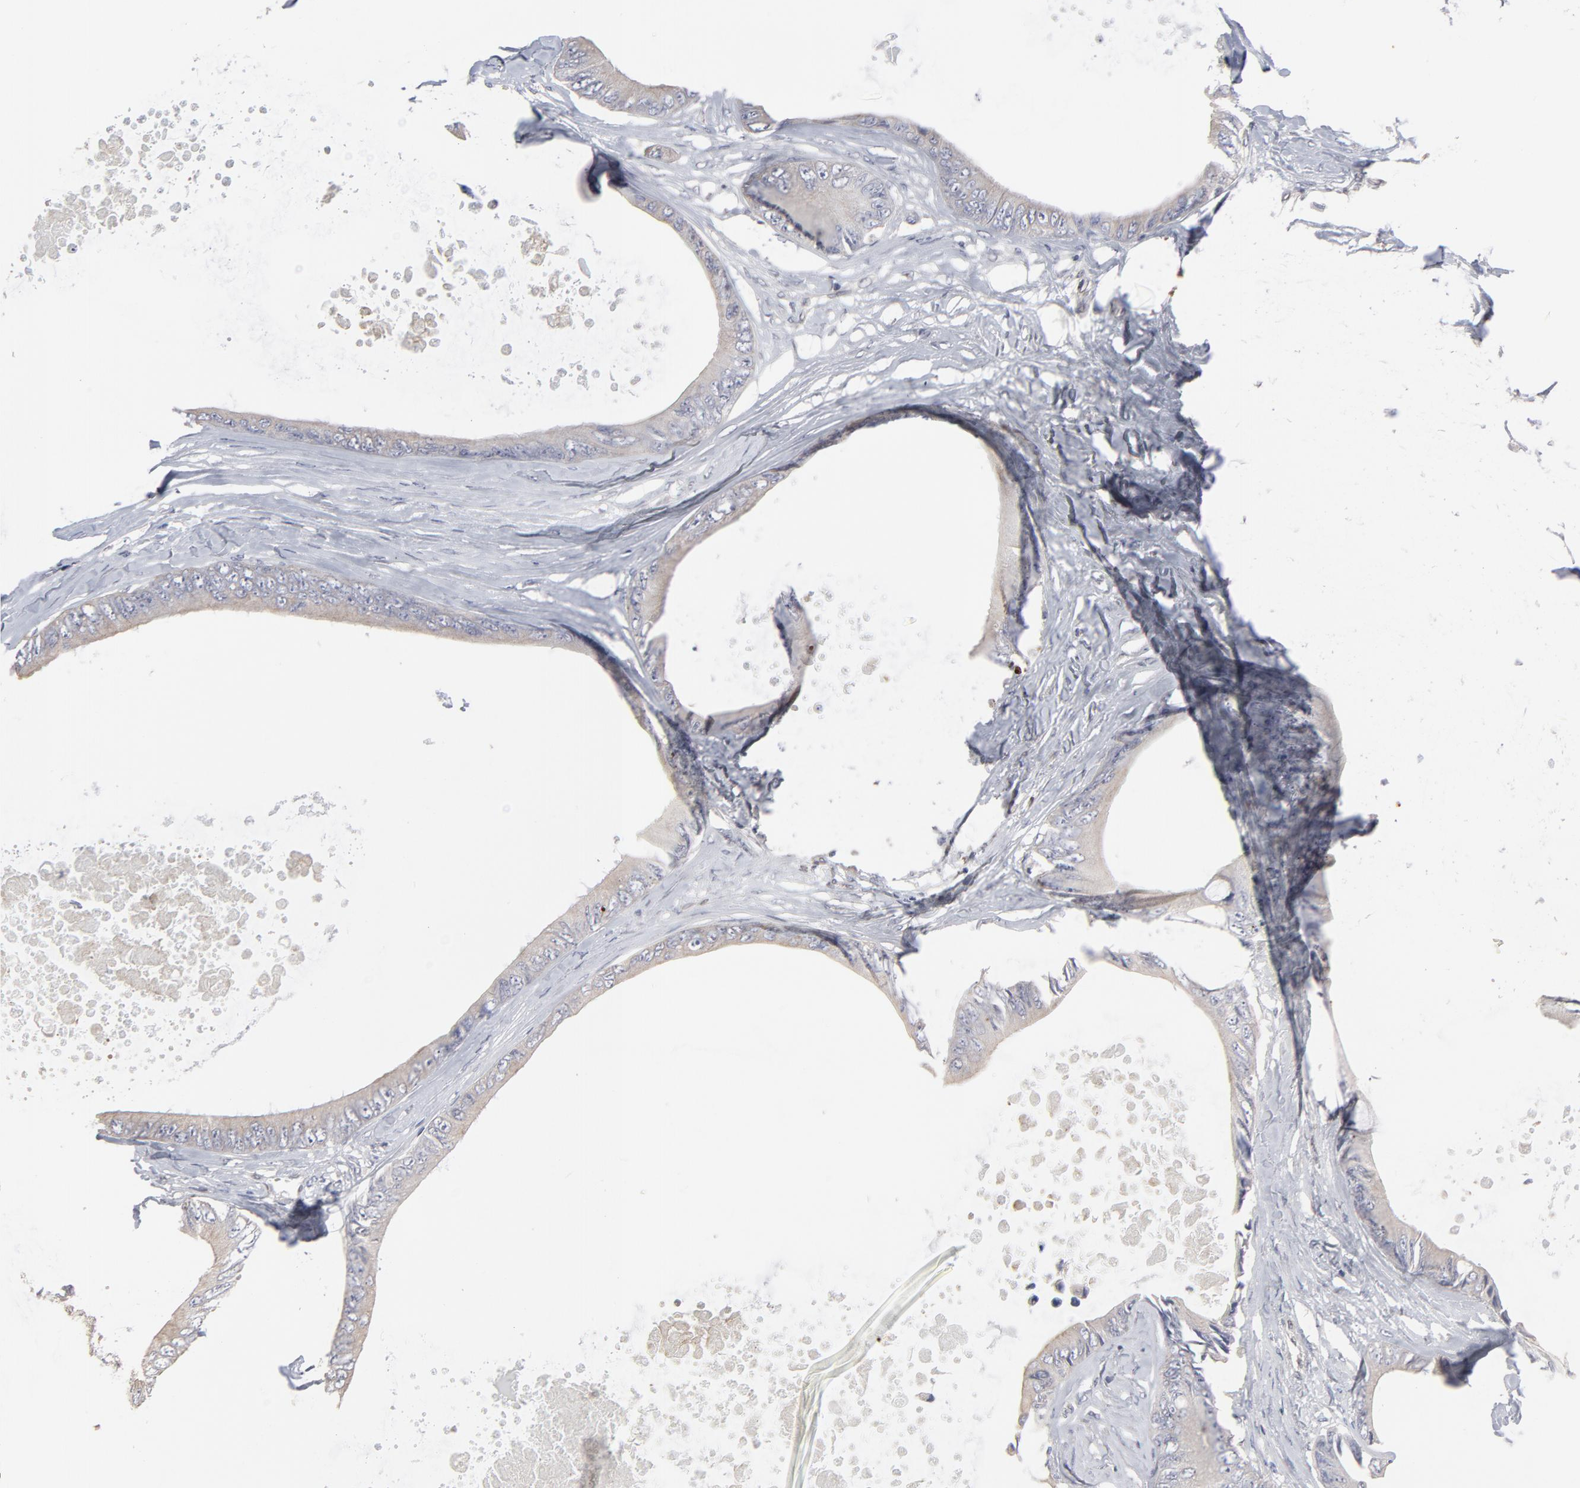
{"staining": {"intensity": "negative", "quantity": "none", "location": "none"}, "tissue": "colorectal cancer", "cell_type": "Tumor cells", "image_type": "cancer", "snomed": [{"axis": "morphology", "description": "Normal tissue, NOS"}, {"axis": "morphology", "description": "Adenocarcinoma, NOS"}, {"axis": "topography", "description": "Rectum"}, {"axis": "topography", "description": "Peripheral nerve tissue"}], "caption": "Adenocarcinoma (colorectal) was stained to show a protein in brown. There is no significant staining in tumor cells.", "gene": "SYNE2", "patient": {"sex": "female", "age": 77}}